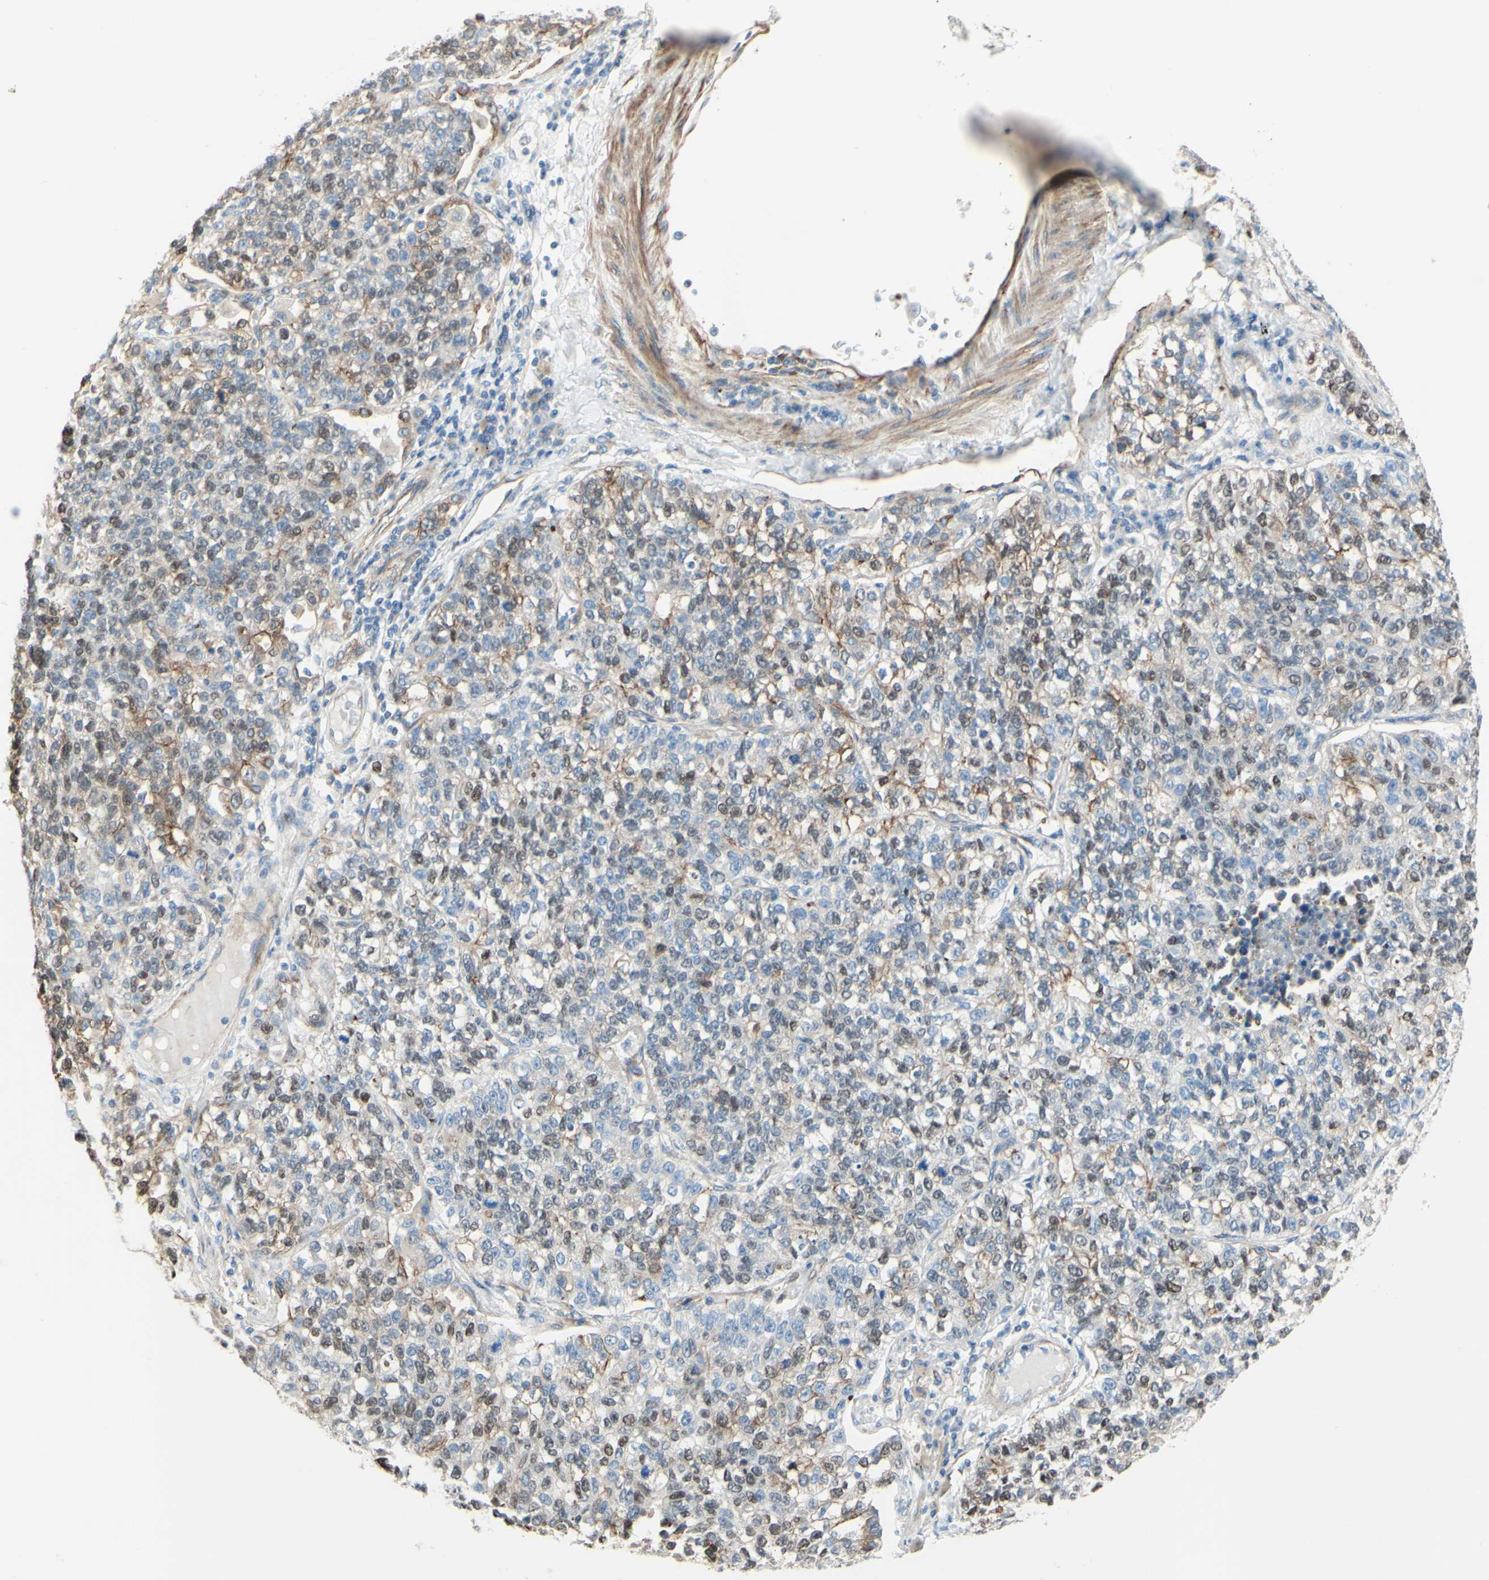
{"staining": {"intensity": "weak", "quantity": "25%-75%", "location": "cytoplasmic/membranous,nuclear"}, "tissue": "lung cancer", "cell_type": "Tumor cells", "image_type": "cancer", "snomed": [{"axis": "morphology", "description": "Adenocarcinoma, NOS"}, {"axis": "topography", "description": "Lung"}], "caption": "A histopathology image of human lung cancer stained for a protein exhibits weak cytoplasmic/membranous and nuclear brown staining in tumor cells.", "gene": "ENDOD1", "patient": {"sex": "male", "age": 49}}